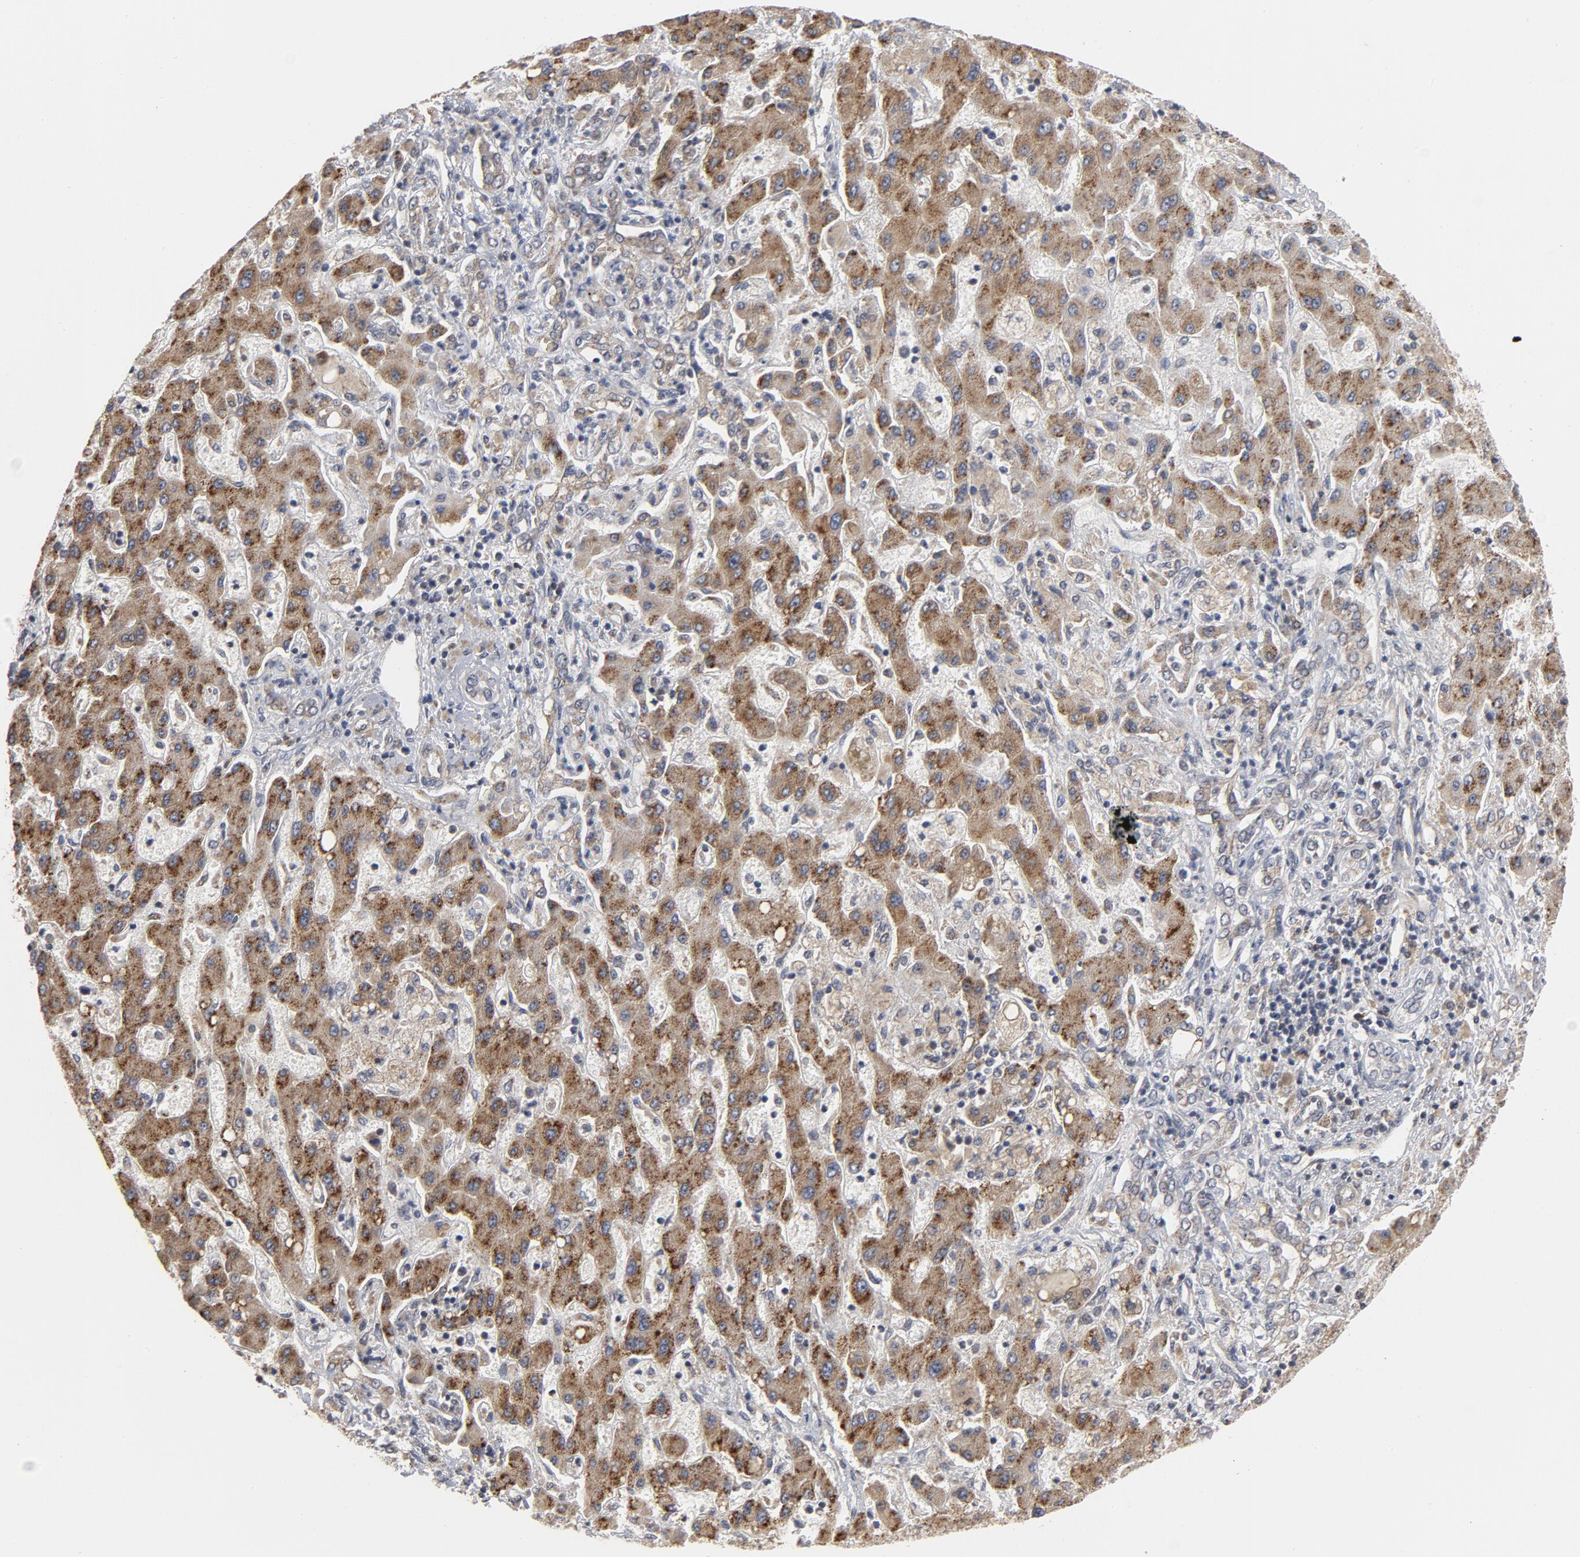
{"staining": {"intensity": "weak", "quantity": "25%-75%", "location": "cytoplasmic/membranous"}, "tissue": "liver cancer", "cell_type": "Tumor cells", "image_type": "cancer", "snomed": [{"axis": "morphology", "description": "Cholangiocarcinoma"}, {"axis": "topography", "description": "Liver"}], "caption": "Immunohistochemistry (IHC) (DAB) staining of liver cancer demonstrates weak cytoplasmic/membranous protein staining in about 25%-75% of tumor cells. (Stains: DAB in brown, nuclei in blue, Microscopy: brightfield microscopy at high magnification).", "gene": "PPP1R1B", "patient": {"sex": "male", "age": 50}}